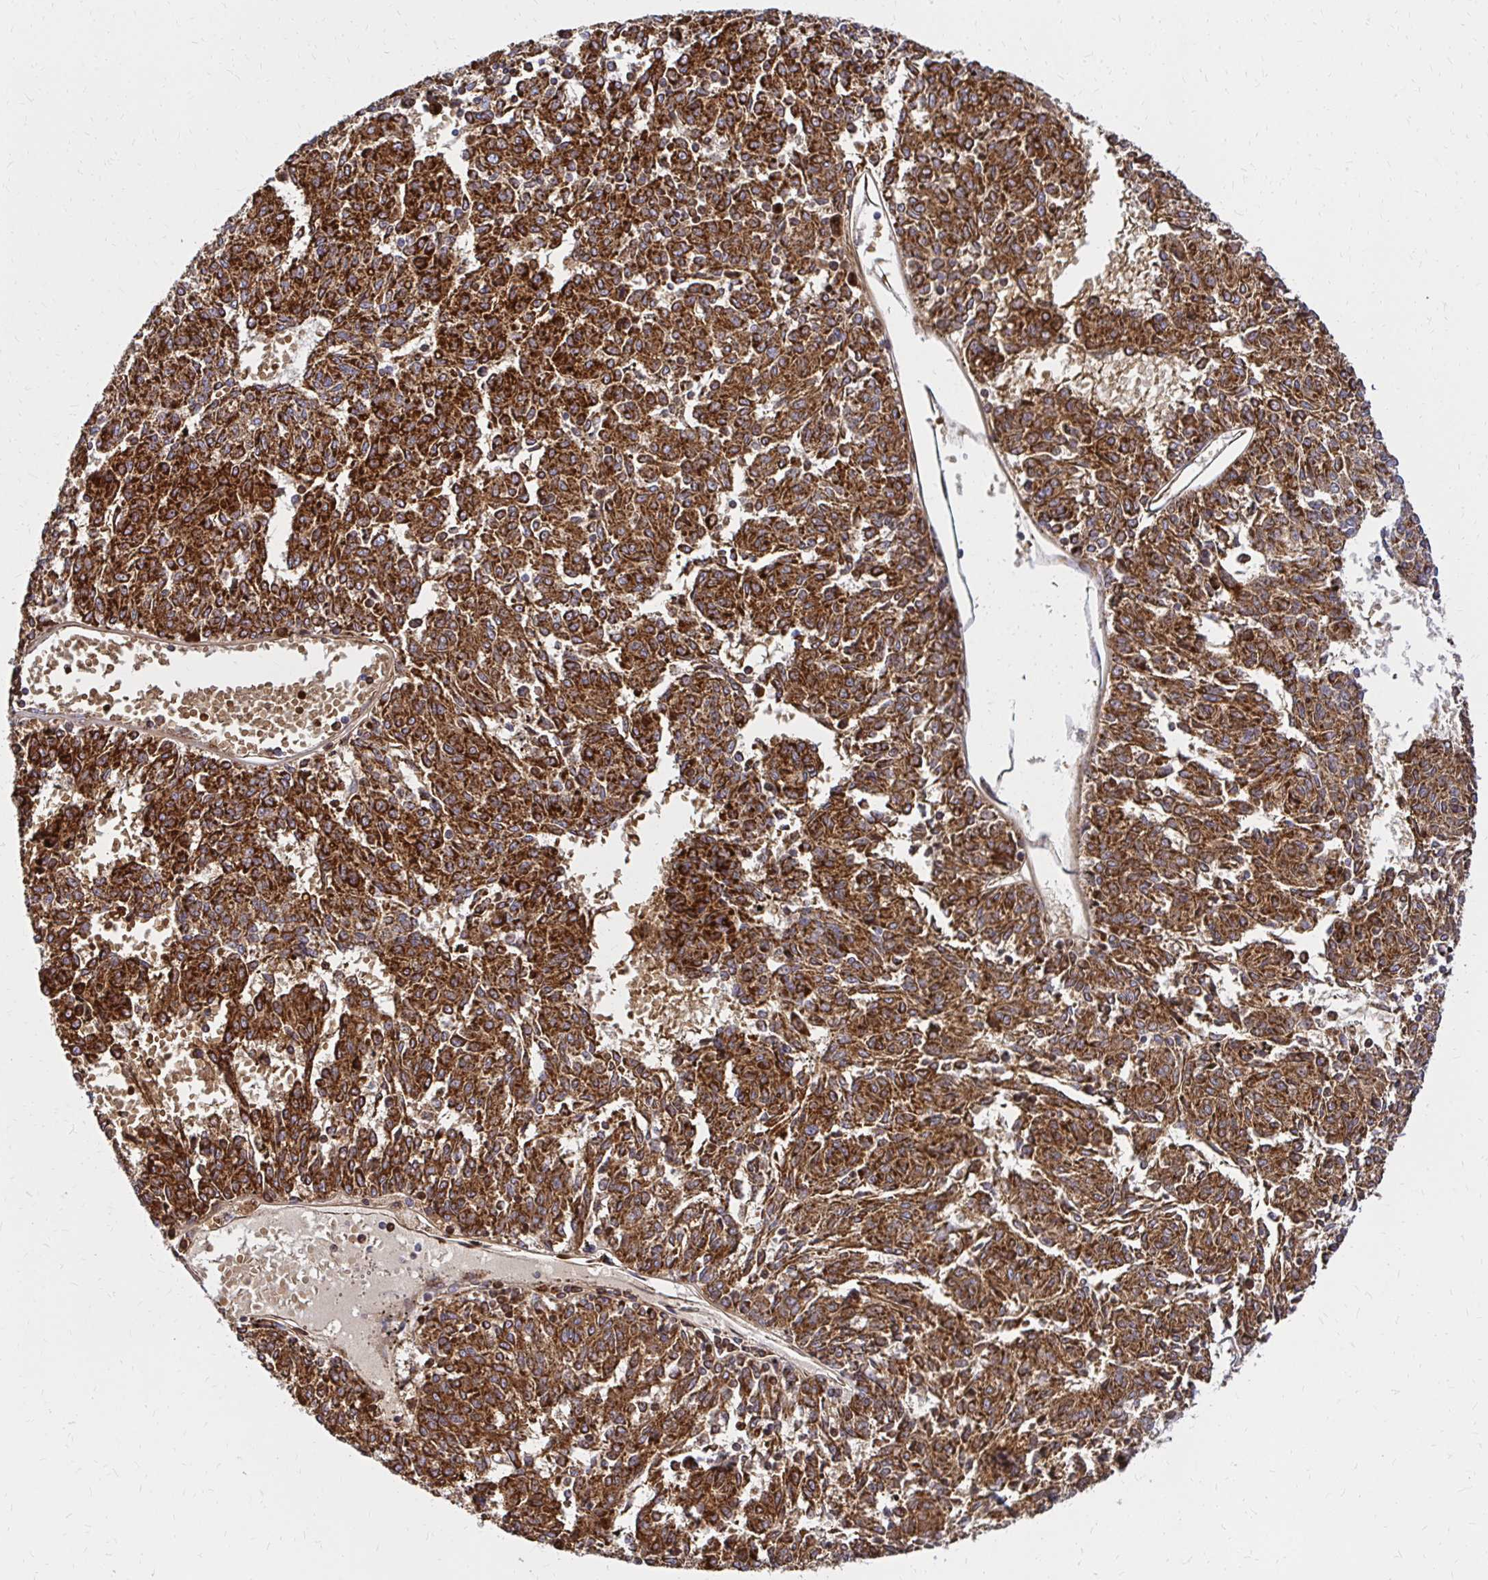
{"staining": {"intensity": "strong", "quantity": ">75%", "location": "cytoplasmic/membranous"}, "tissue": "melanoma", "cell_type": "Tumor cells", "image_type": "cancer", "snomed": [{"axis": "morphology", "description": "Malignant melanoma, NOS"}, {"axis": "topography", "description": "Skin"}], "caption": "About >75% of tumor cells in human melanoma demonstrate strong cytoplasmic/membranous protein expression as visualized by brown immunohistochemical staining.", "gene": "MRPL13", "patient": {"sex": "female", "age": 72}}